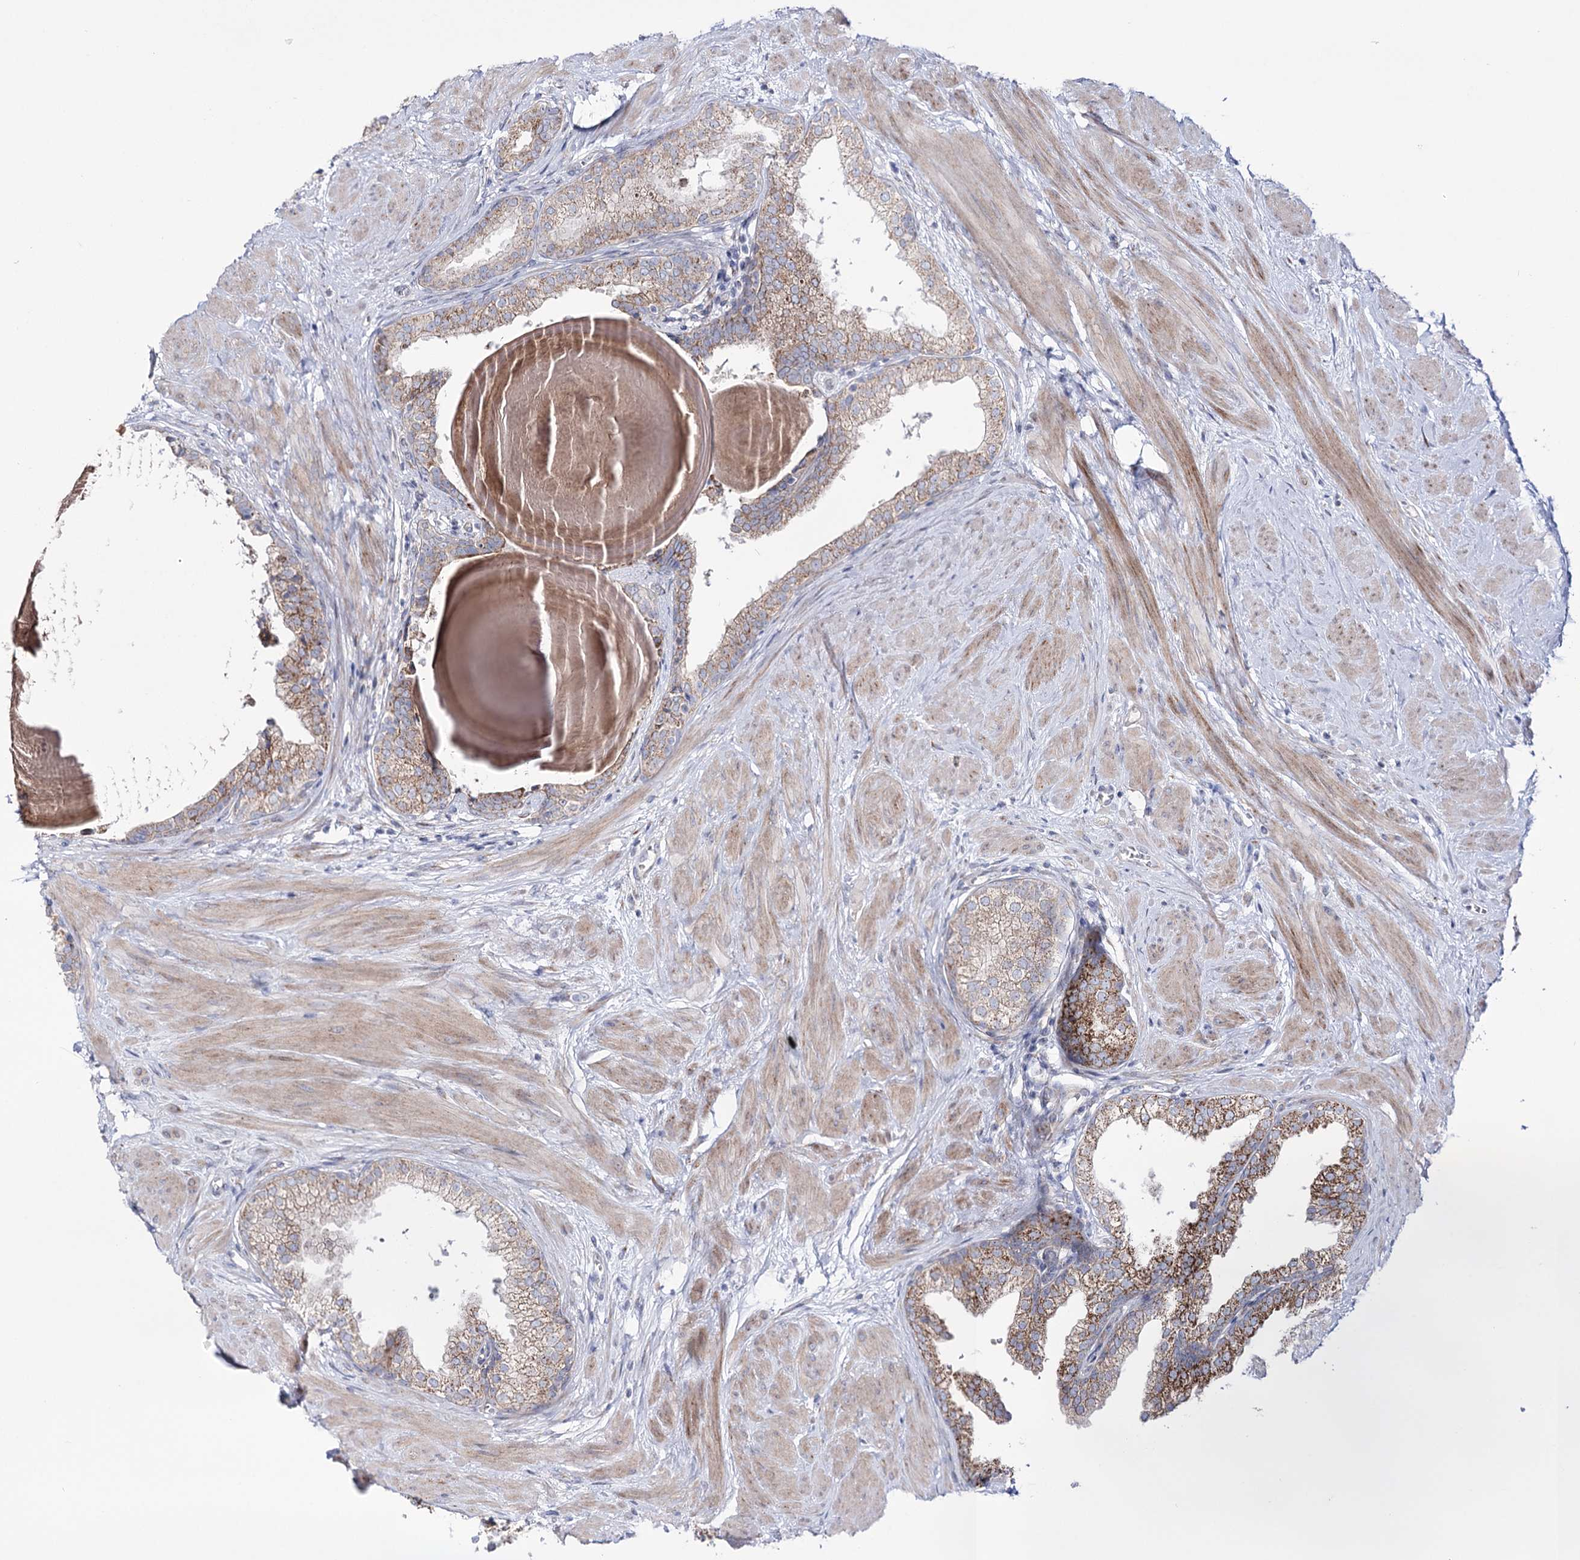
{"staining": {"intensity": "moderate", "quantity": ">75%", "location": "cytoplasmic/membranous"}, "tissue": "prostate", "cell_type": "Glandular cells", "image_type": "normal", "snomed": [{"axis": "morphology", "description": "Normal tissue, NOS"}, {"axis": "topography", "description": "Prostate"}], "caption": "Normal prostate displays moderate cytoplasmic/membranous expression in approximately >75% of glandular cells, visualized by immunohistochemistry. (IHC, brightfield microscopy, high magnification).", "gene": "METTL5", "patient": {"sex": "male", "age": 48}}